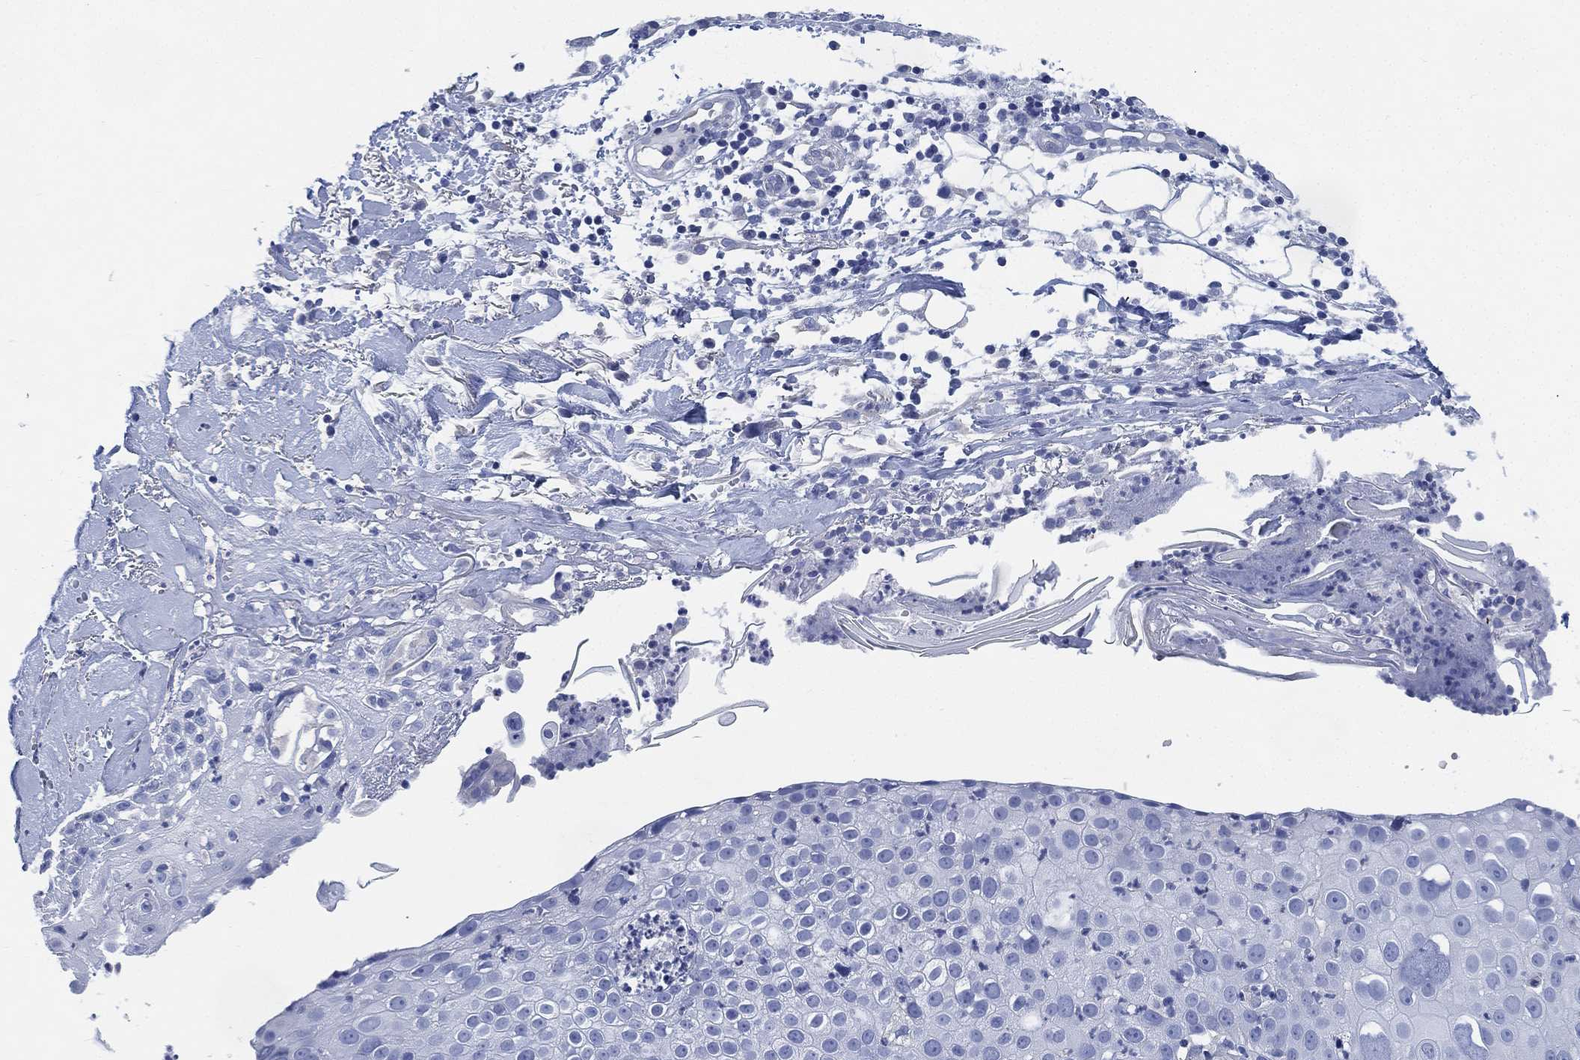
{"staining": {"intensity": "negative", "quantity": "none", "location": "none"}, "tissue": "skin cancer", "cell_type": "Tumor cells", "image_type": "cancer", "snomed": [{"axis": "morphology", "description": "Squamous cell carcinoma, NOS"}, {"axis": "topography", "description": "Skin"}], "caption": "The histopathology image shows no staining of tumor cells in skin cancer.", "gene": "CCDC70", "patient": {"sex": "male", "age": 71}}